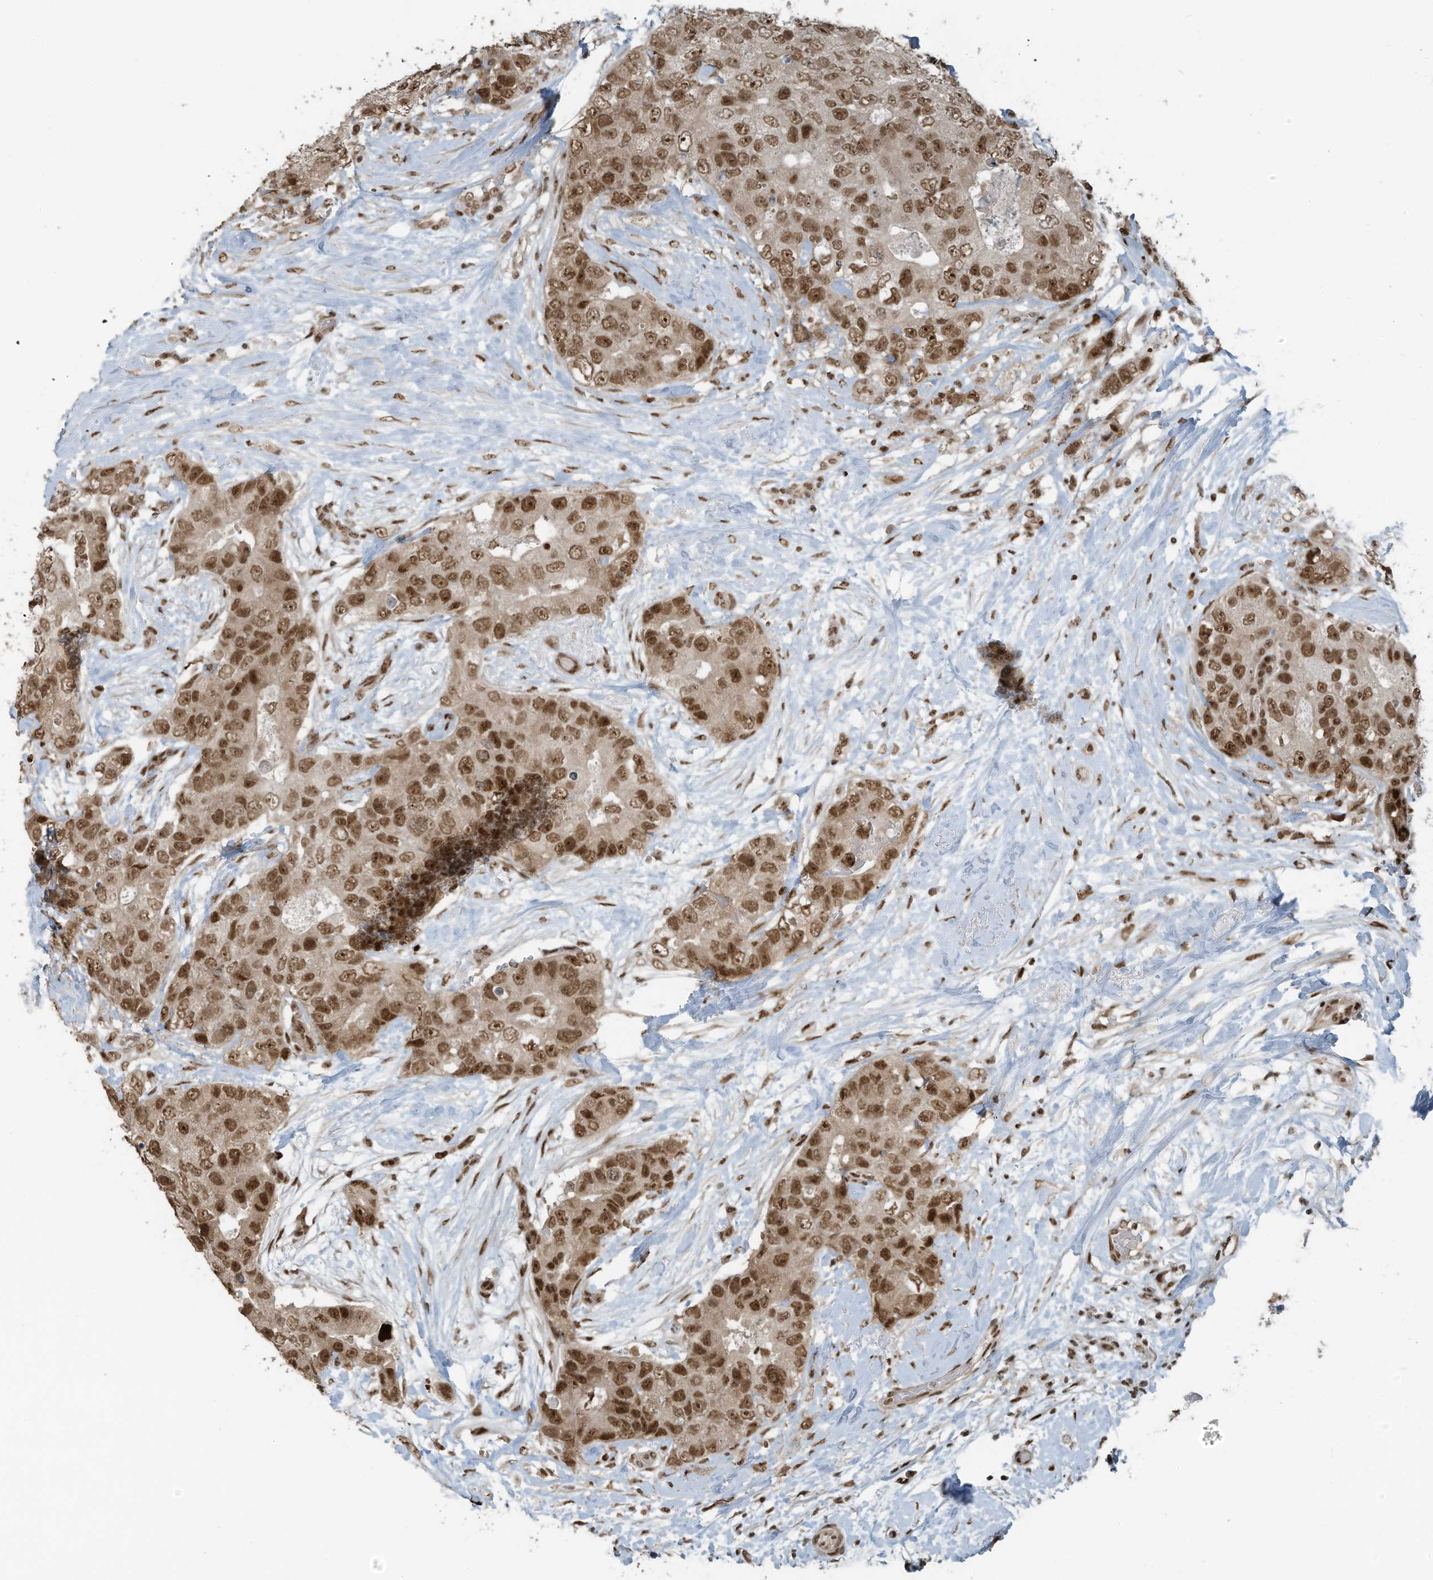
{"staining": {"intensity": "strong", "quantity": ">75%", "location": "nuclear"}, "tissue": "breast cancer", "cell_type": "Tumor cells", "image_type": "cancer", "snomed": [{"axis": "morphology", "description": "Duct carcinoma"}, {"axis": "topography", "description": "Breast"}], "caption": "Immunohistochemical staining of breast cancer displays high levels of strong nuclear protein staining in approximately >75% of tumor cells.", "gene": "PCNP", "patient": {"sex": "female", "age": 62}}